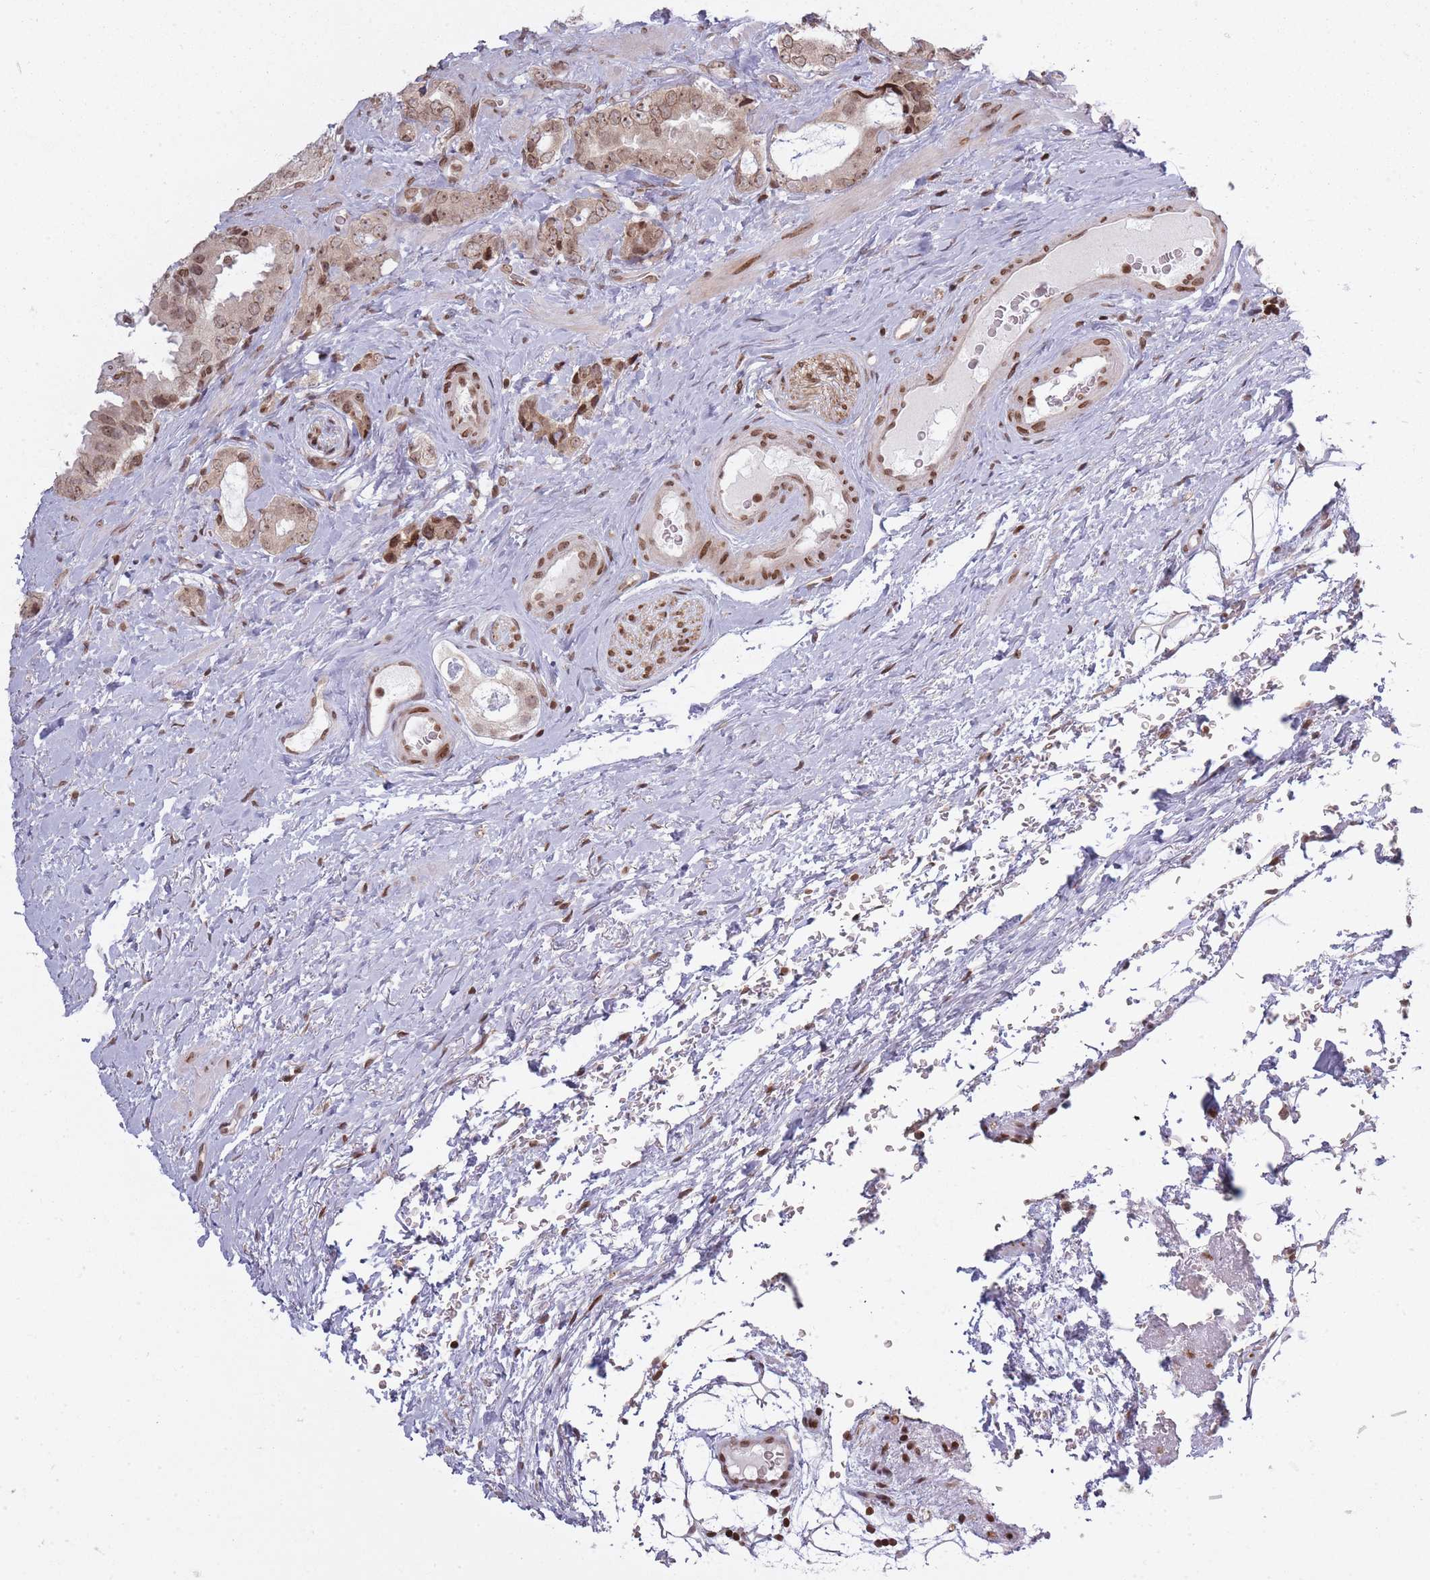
{"staining": {"intensity": "moderate", "quantity": ">75%", "location": "cytoplasmic/membranous,nuclear"}, "tissue": "prostate cancer", "cell_type": "Tumor cells", "image_type": "cancer", "snomed": [{"axis": "morphology", "description": "Adenocarcinoma, High grade"}, {"axis": "topography", "description": "Prostate"}], "caption": "Immunohistochemistry photomicrograph of prostate cancer (adenocarcinoma (high-grade)) stained for a protein (brown), which reveals medium levels of moderate cytoplasmic/membranous and nuclear staining in about >75% of tumor cells.", "gene": "TMC6", "patient": {"sex": "male", "age": 71}}